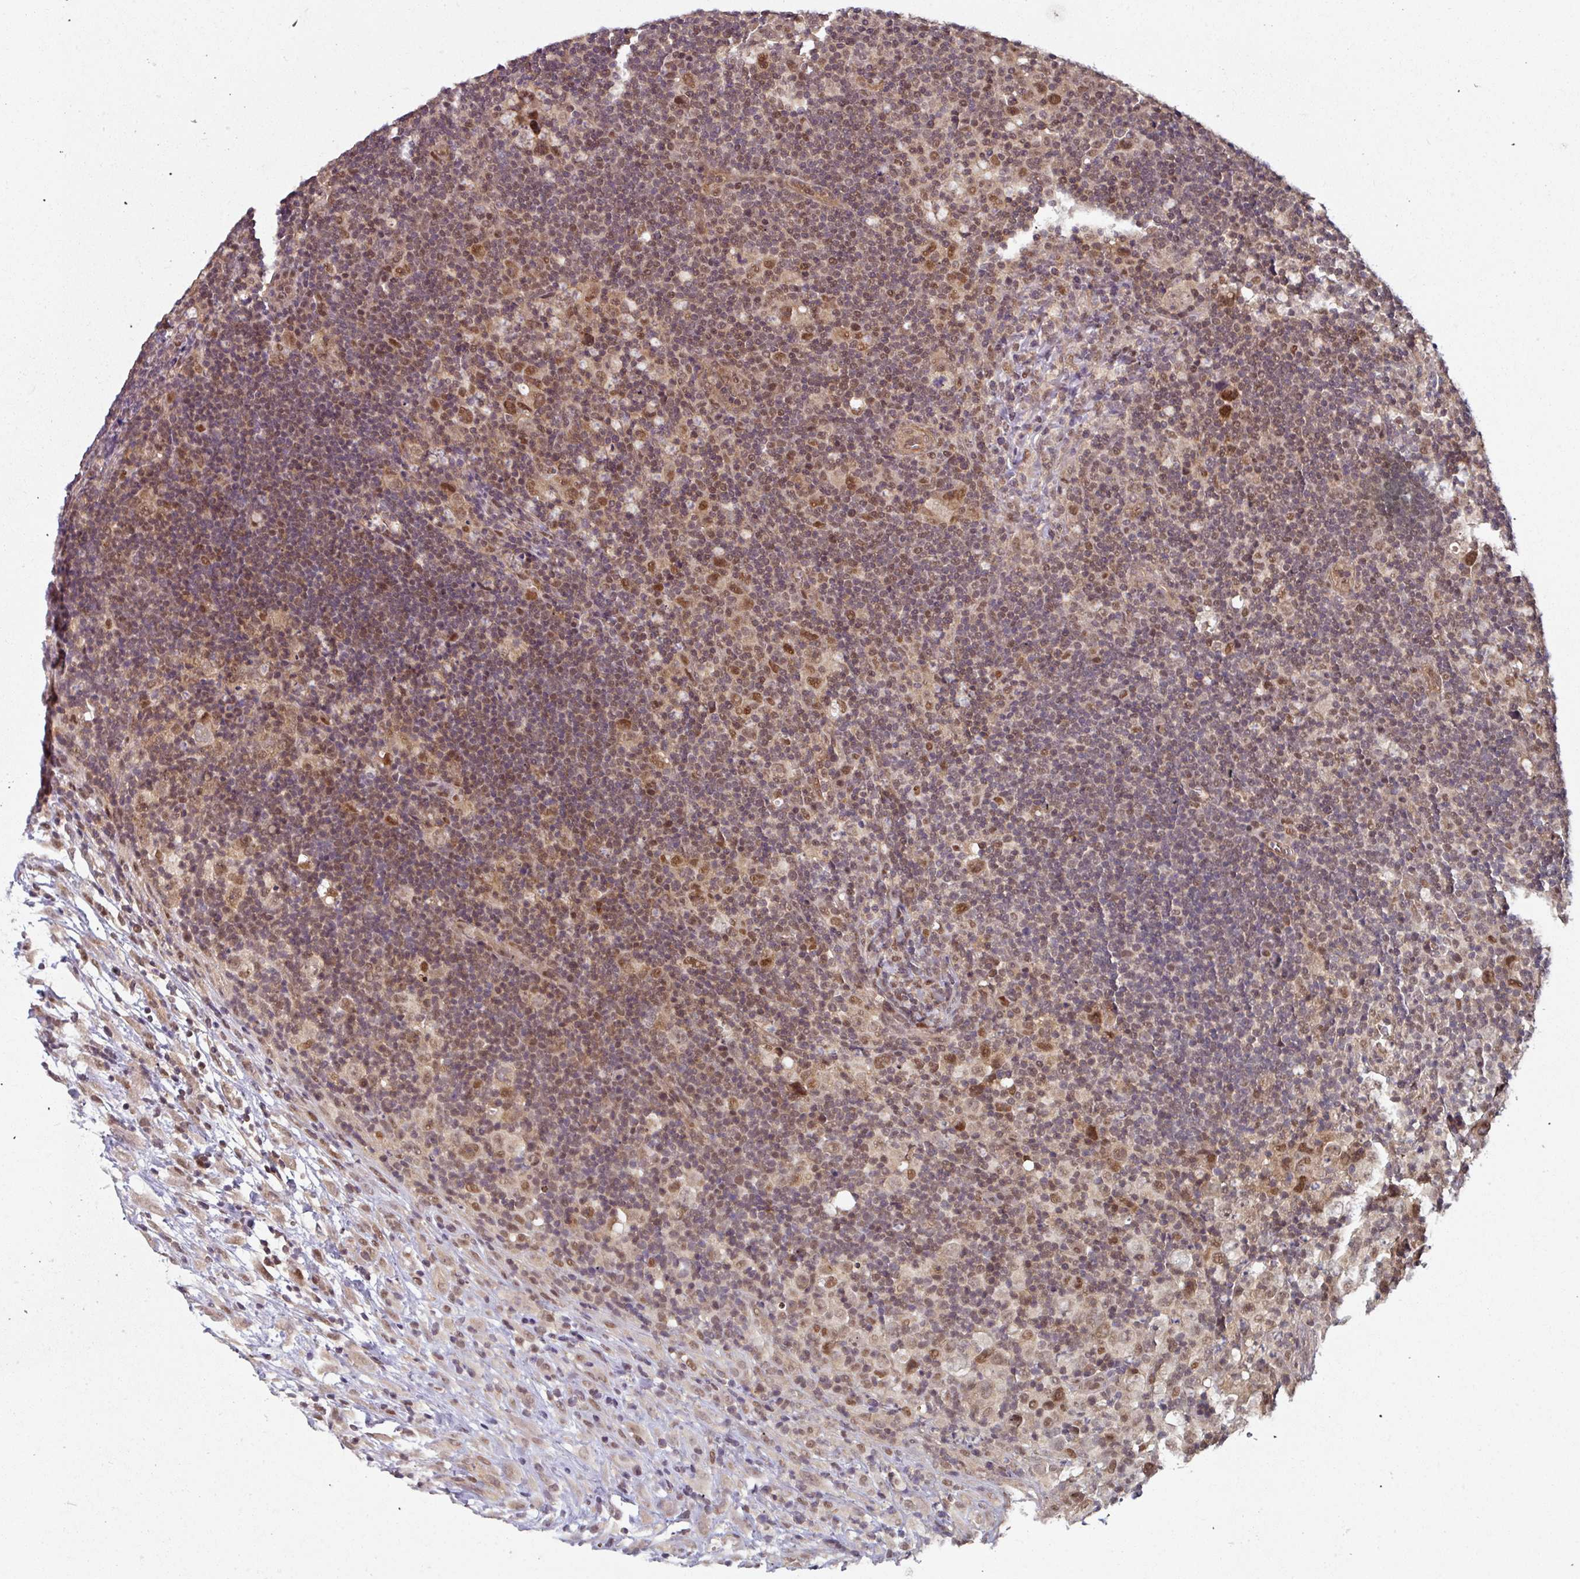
{"staining": {"intensity": "moderate", "quantity": ">75%", "location": "nuclear"}, "tissue": "lymphoma", "cell_type": "Tumor cells", "image_type": "cancer", "snomed": [{"axis": "morphology", "description": "Hodgkin's disease, NOS"}, {"axis": "topography", "description": "Lymph node"}], "caption": "Hodgkin's disease stained with a brown dye reveals moderate nuclear positive expression in about >75% of tumor cells.", "gene": "PSME3IP1", "patient": {"sex": "female", "age": 18}}